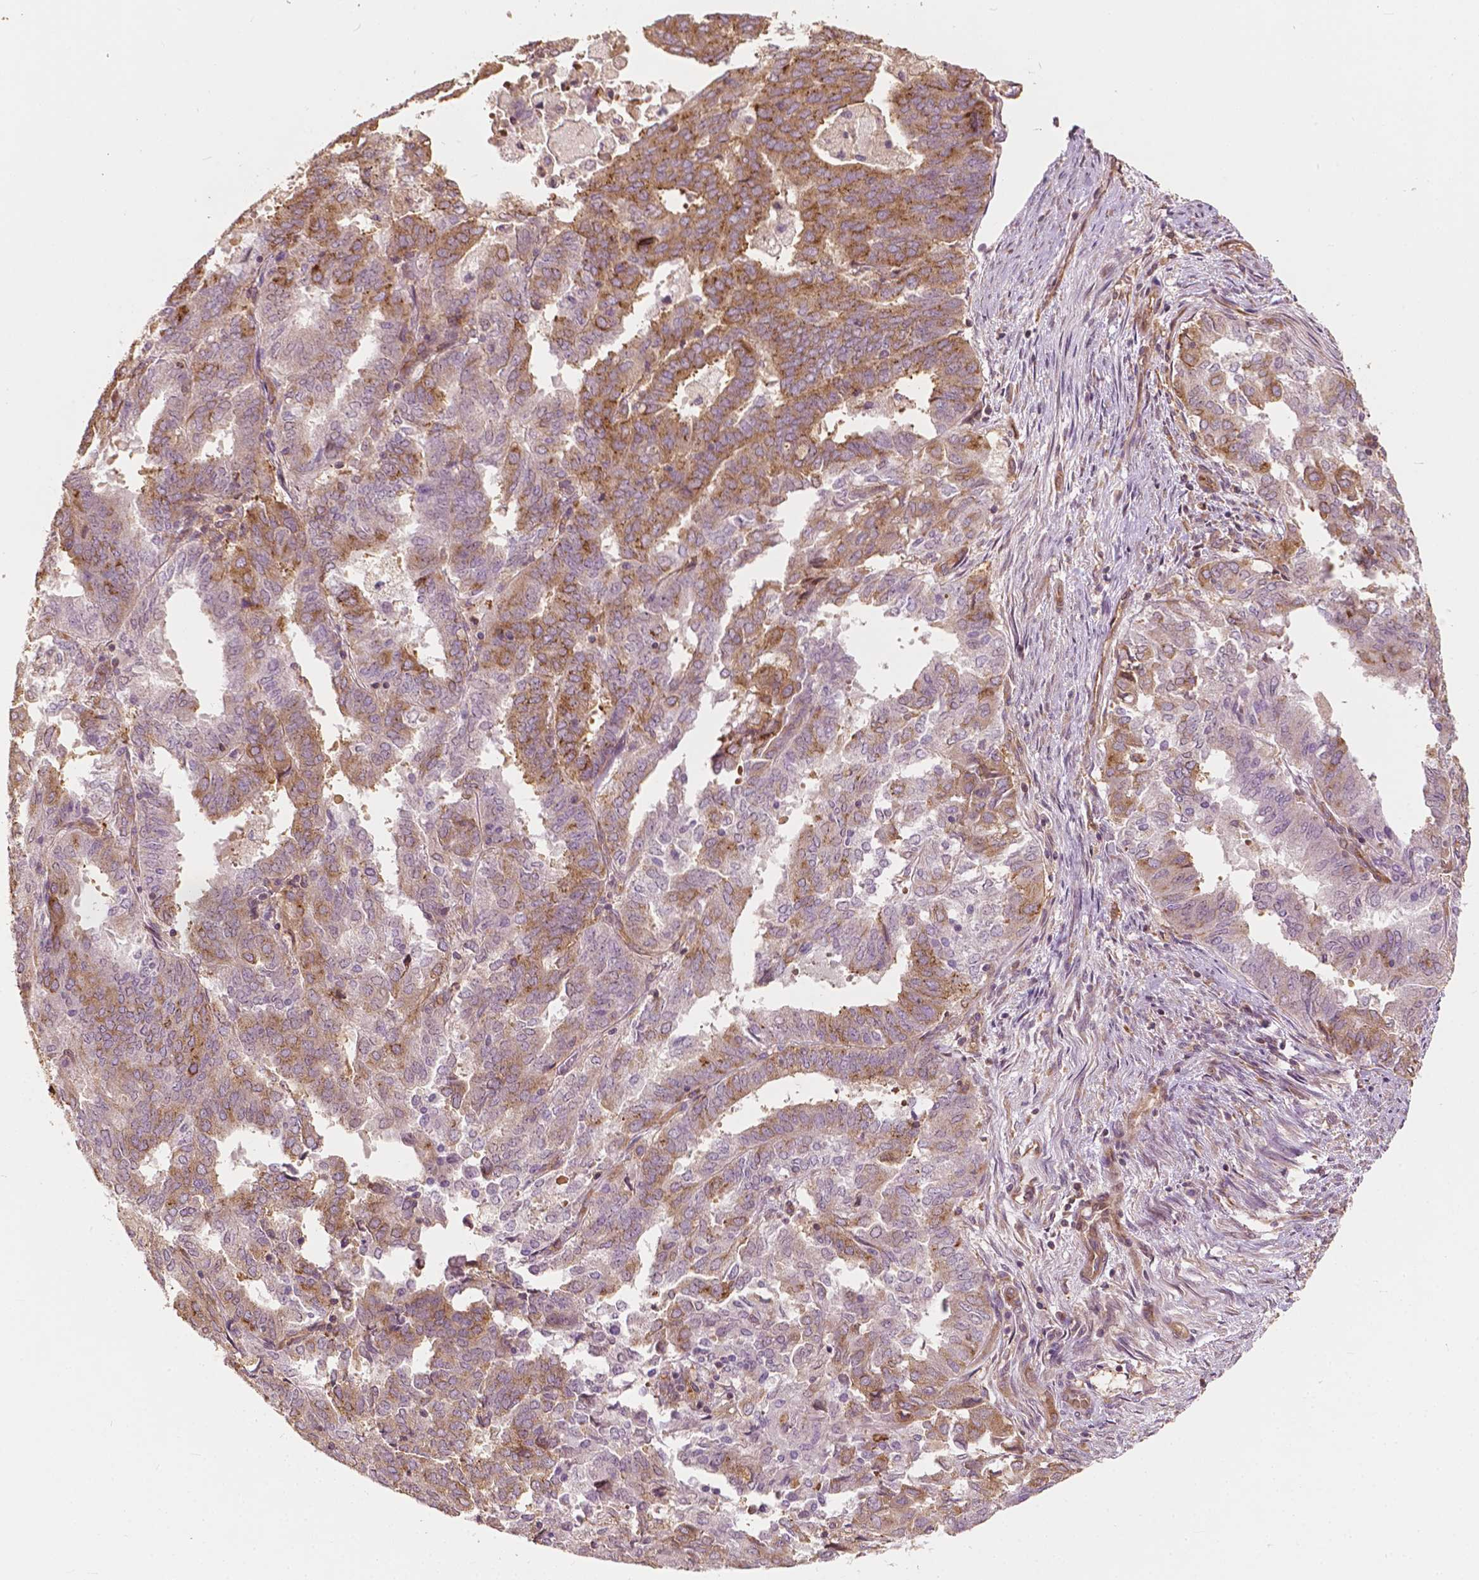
{"staining": {"intensity": "moderate", "quantity": "25%-75%", "location": "cytoplasmic/membranous"}, "tissue": "endometrial cancer", "cell_type": "Tumor cells", "image_type": "cancer", "snomed": [{"axis": "morphology", "description": "Adenocarcinoma, NOS"}, {"axis": "topography", "description": "Endometrium"}], "caption": "Adenocarcinoma (endometrial) tissue displays moderate cytoplasmic/membranous positivity in about 25%-75% of tumor cells, visualized by immunohistochemistry.", "gene": "G3BP1", "patient": {"sex": "female", "age": 72}}